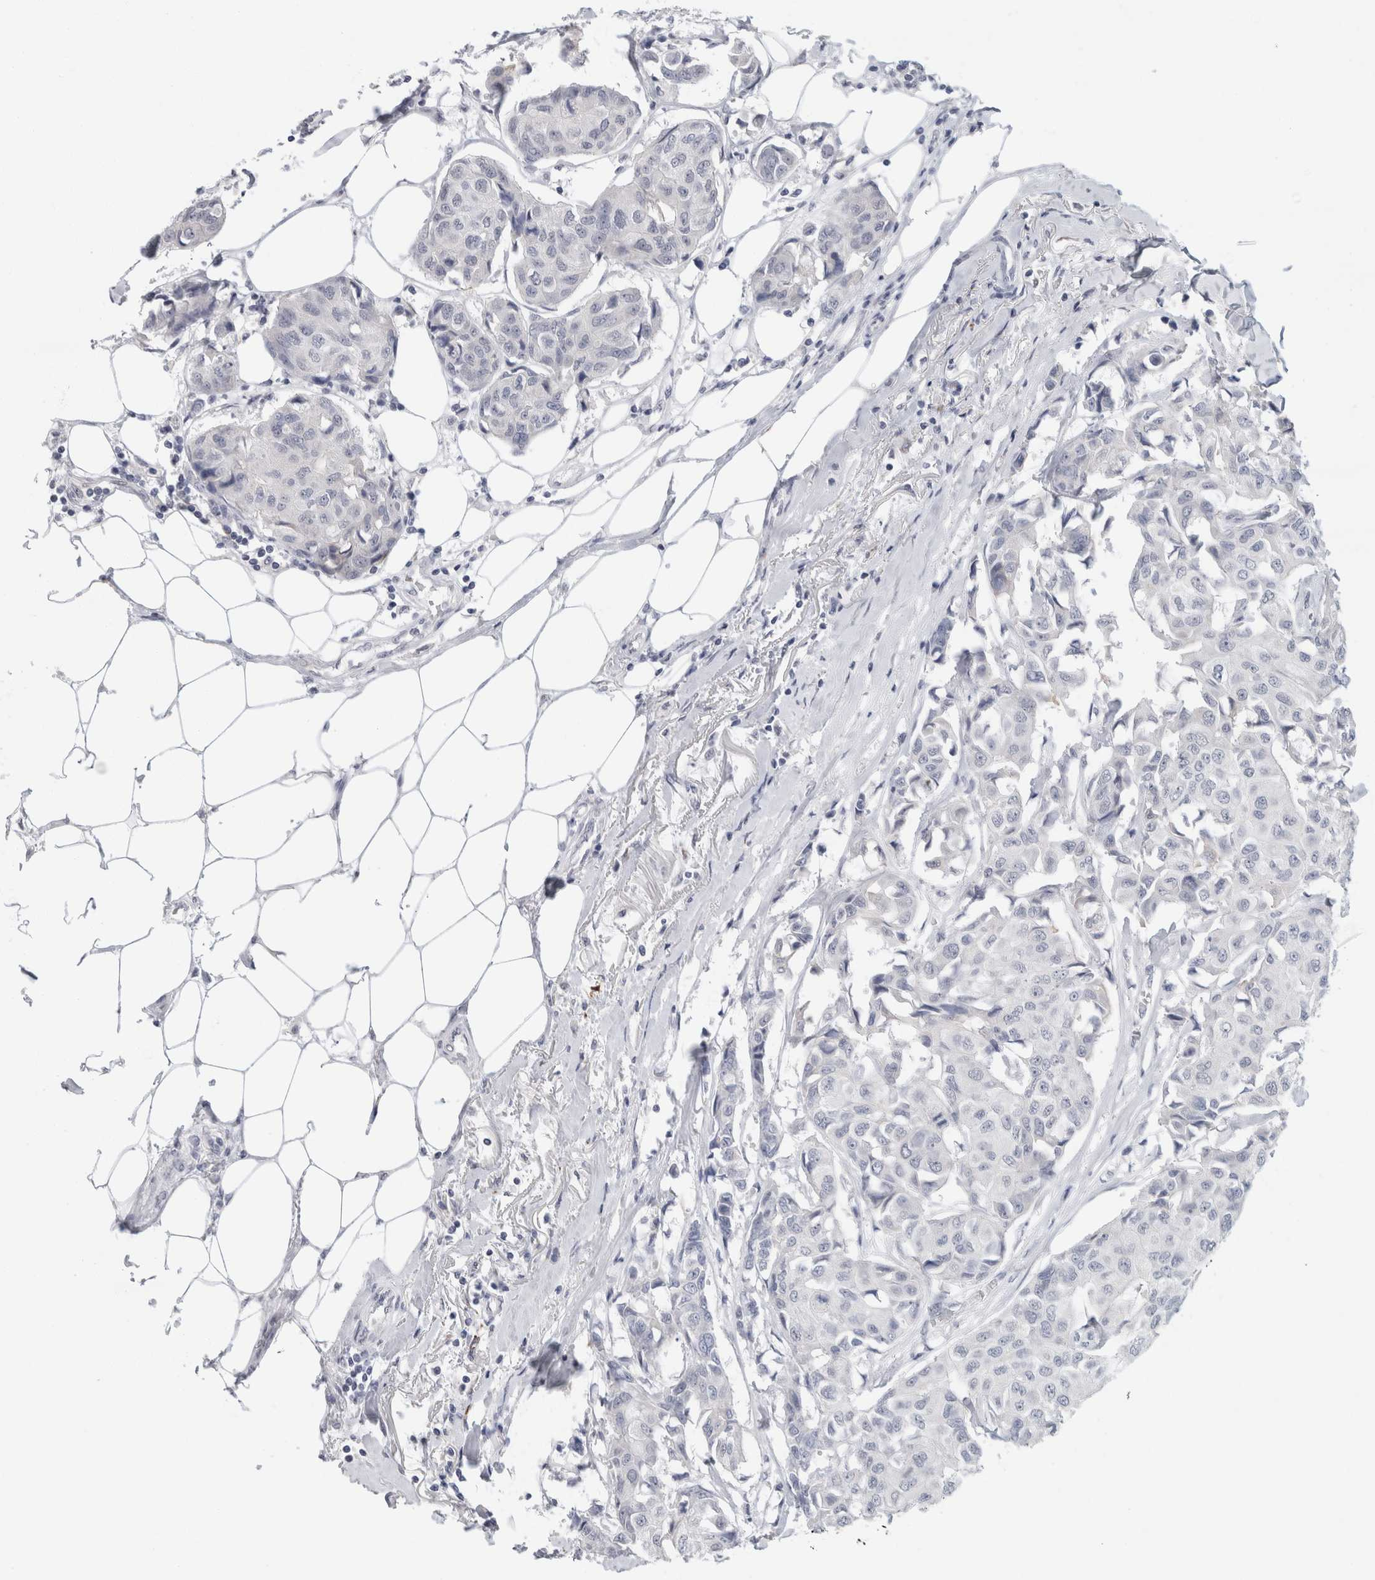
{"staining": {"intensity": "negative", "quantity": "none", "location": "none"}, "tissue": "breast cancer", "cell_type": "Tumor cells", "image_type": "cancer", "snomed": [{"axis": "morphology", "description": "Duct carcinoma"}, {"axis": "topography", "description": "Breast"}], "caption": "Immunohistochemistry photomicrograph of infiltrating ductal carcinoma (breast) stained for a protein (brown), which displays no expression in tumor cells. (DAB immunohistochemistry visualized using brightfield microscopy, high magnification).", "gene": "NIPA1", "patient": {"sex": "female", "age": 80}}